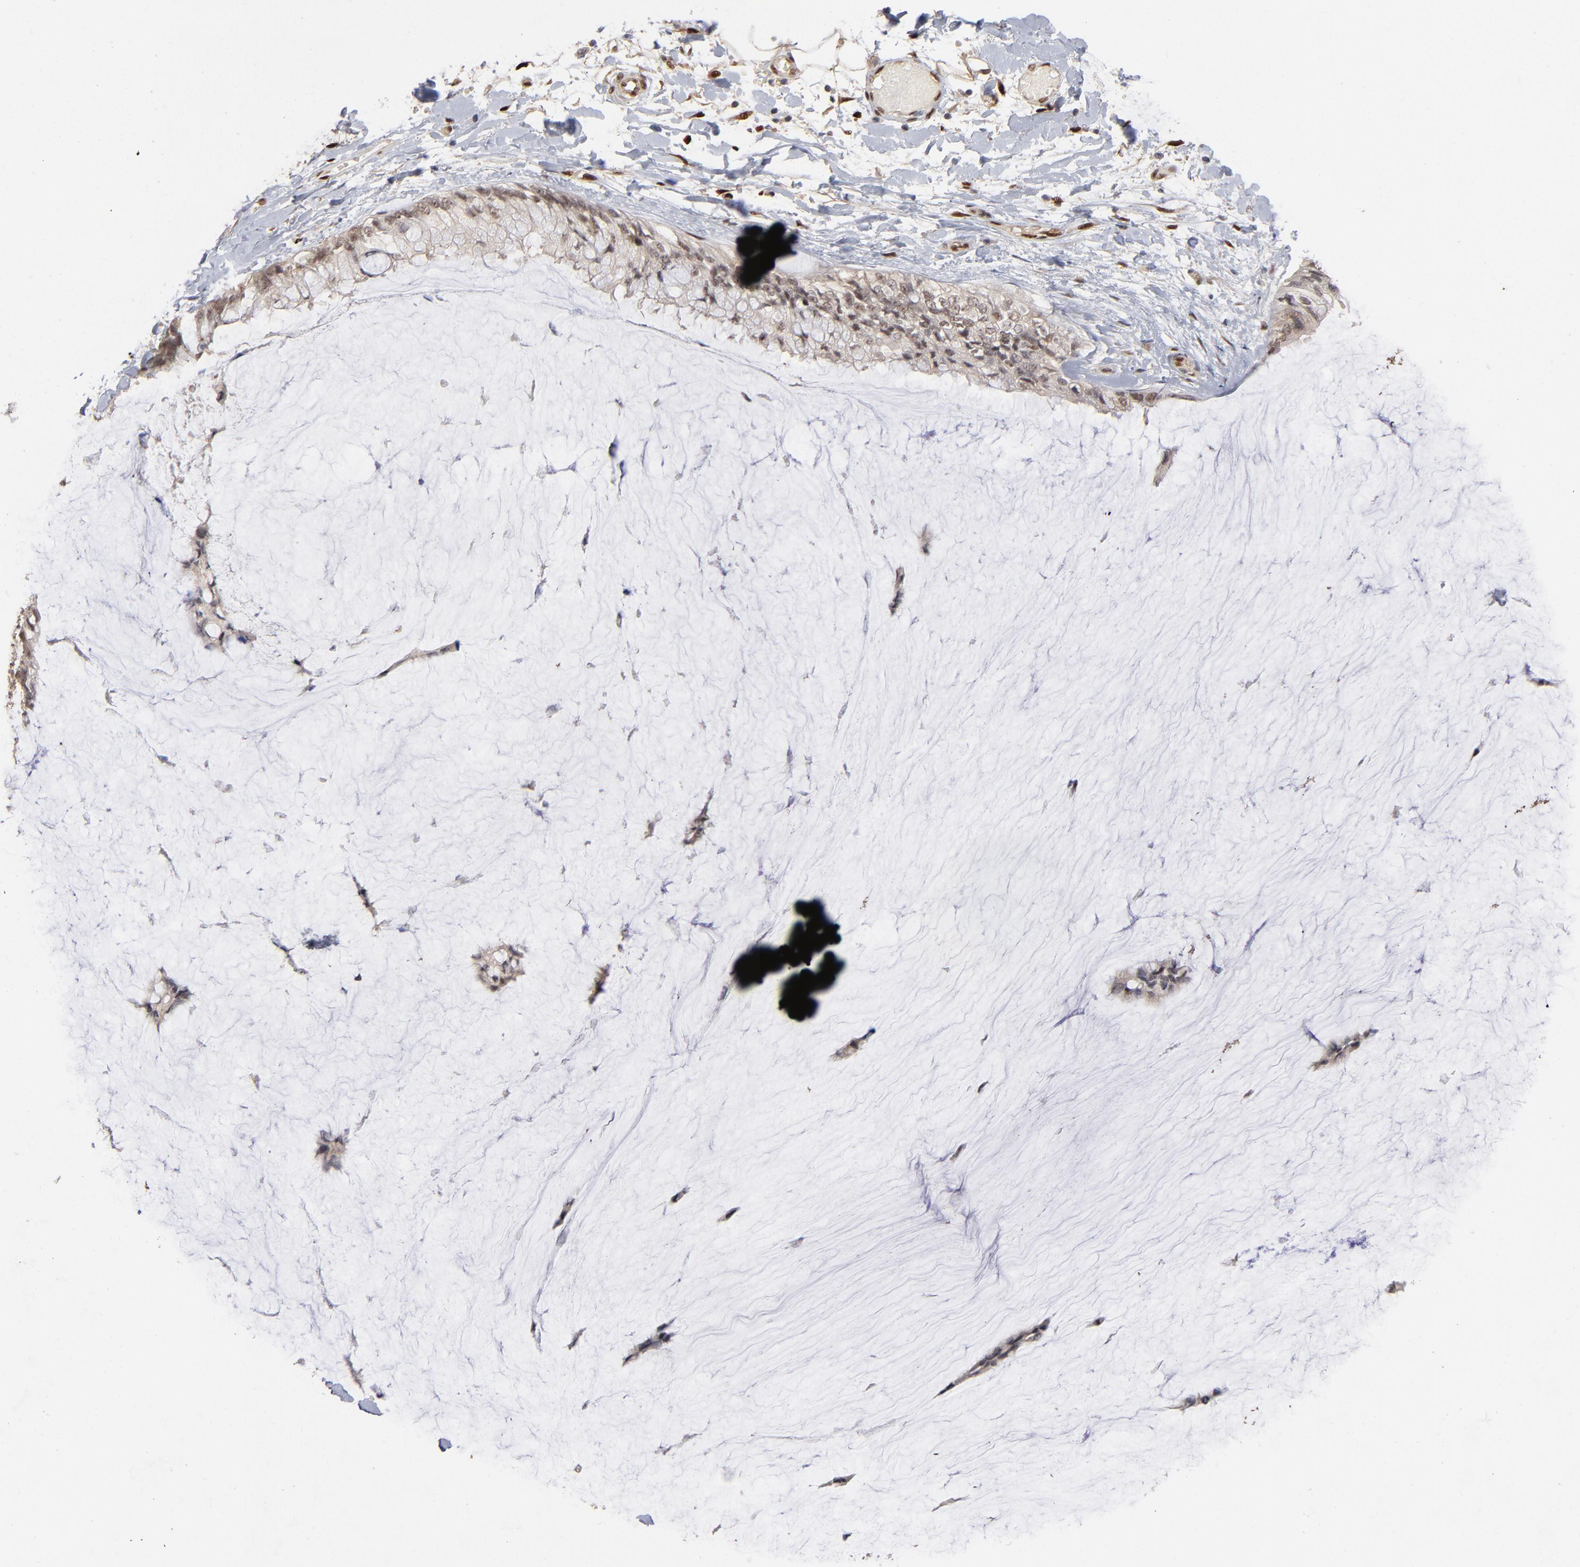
{"staining": {"intensity": "weak", "quantity": ">75%", "location": "nuclear"}, "tissue": "ovarian cancer", "cell_type": "Tumor cells", "image_type": "cancer", "snomed": [{"axis": "morphology", "description": "Cystadenocarcinoma, mucinous, NOS"}, {"axis": "topography", "description": "Ovary"}], "caption": "Ovarian cancer stained with a protein marker demonstrates weak staining in tumor cells.", "gene": "NFIB", "patient": {"sex": "female", "age": 39}}